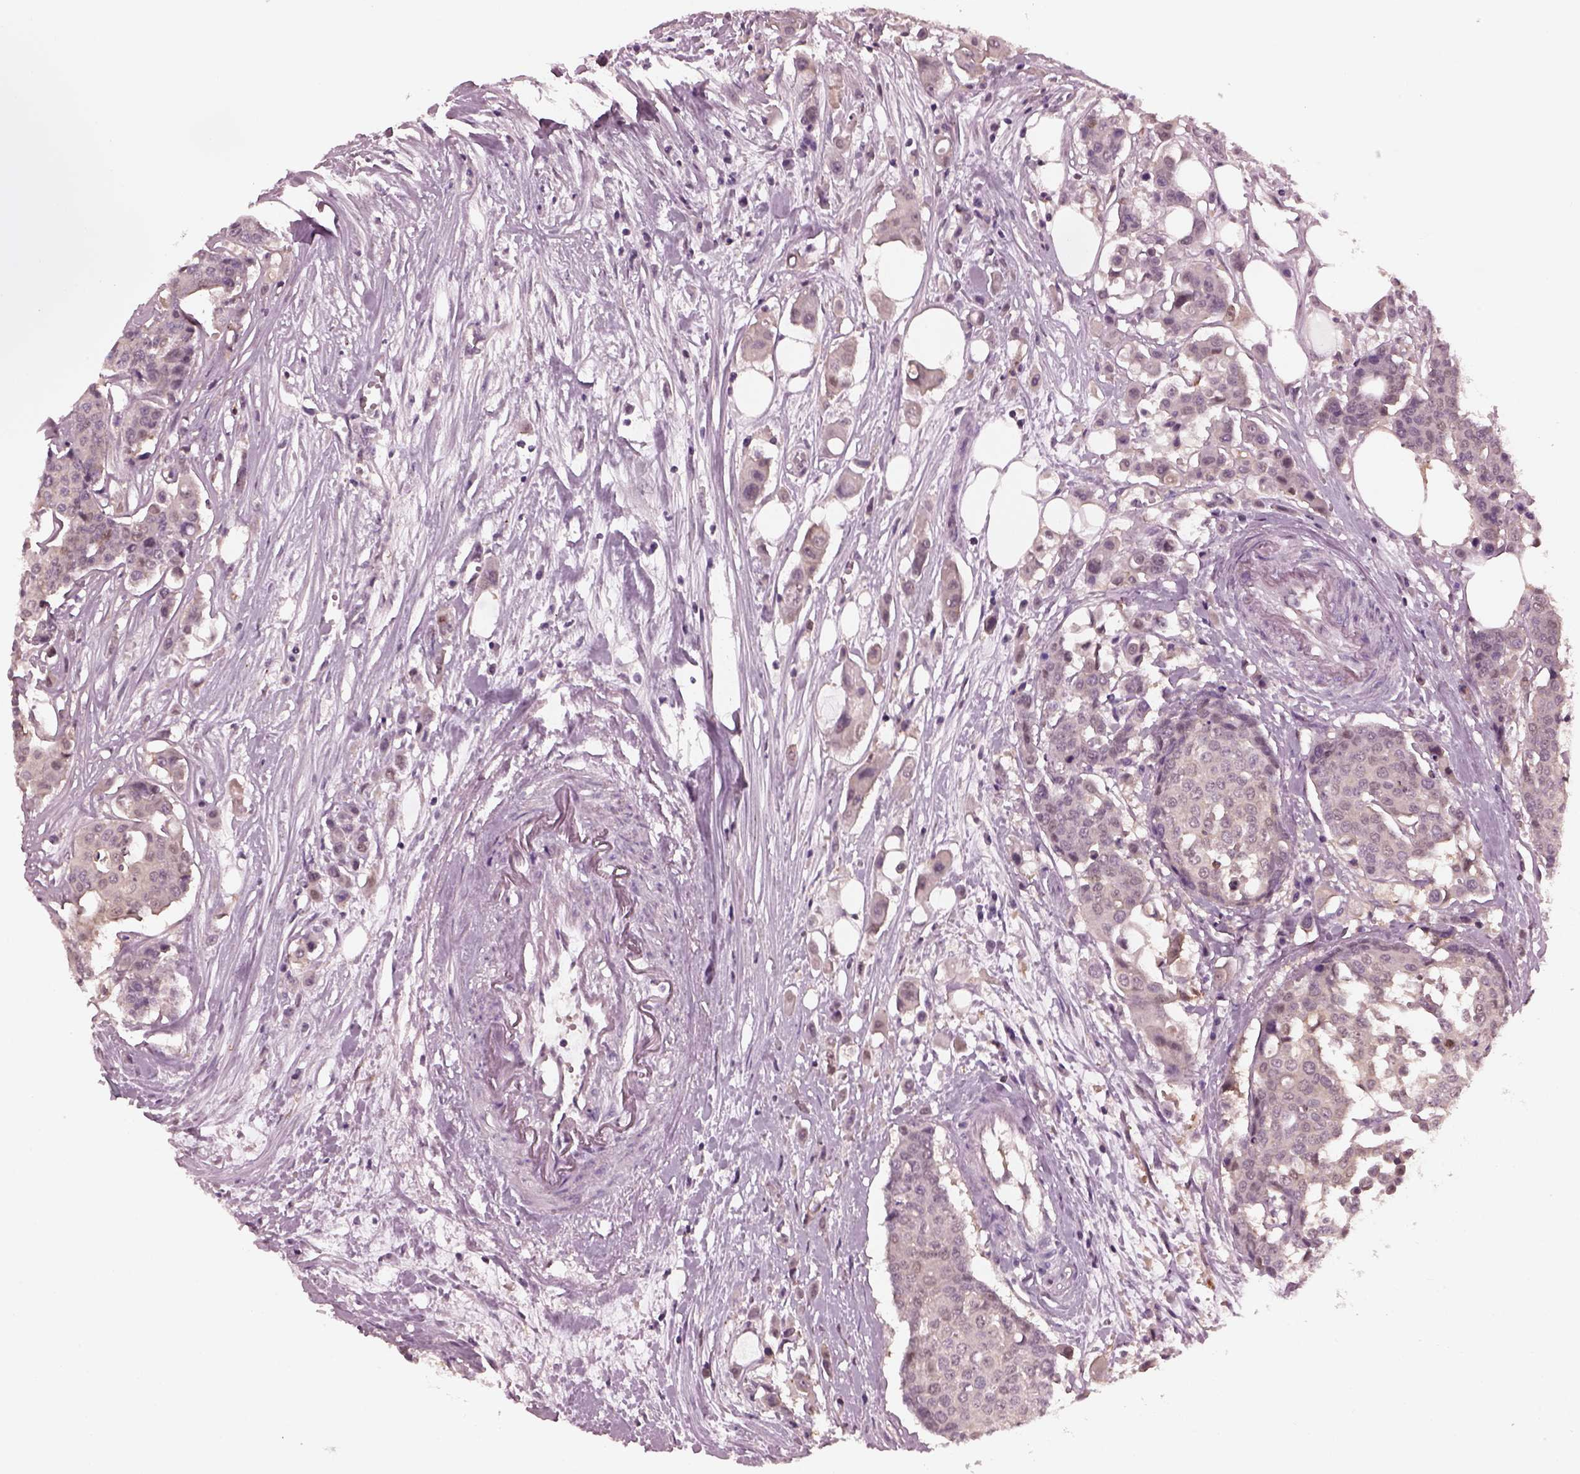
{"staining": {"intensity": "negative", "quantity": "none", "location": "none"}, "tissue": "carcinoid", "cell_type": "Tumor cells", "image_type": "cancer", "snomed": [{"axis": "morphology", "description": "Carcinoid, malignant, NOS"}, {"axis": "topography", "description": "Colon"}], "caption": "High power microscopy histopathology image of an immunohistochemistry micrograph of carcinoid, revealing no significant staining in tumor cells.", "gene": "SRI", "patient": {"sex": "male", "age": 81}}